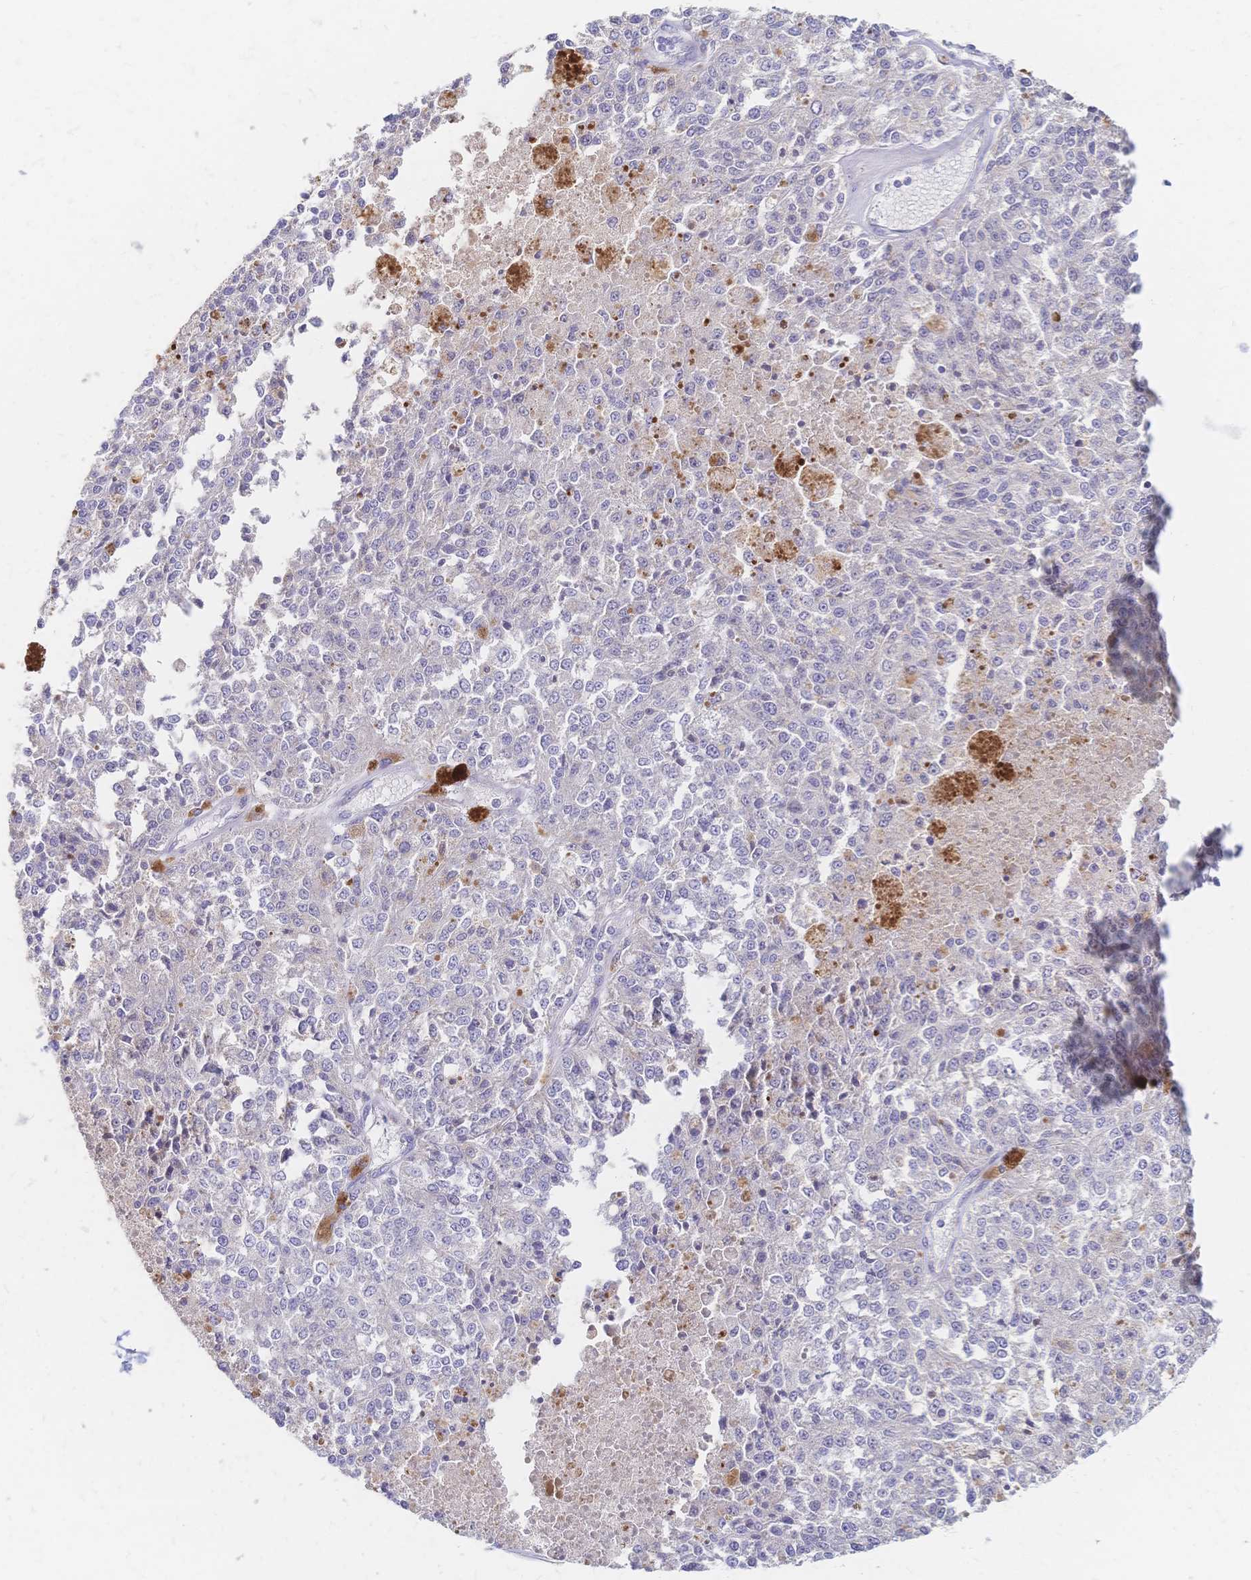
{"staining": {"intensity": "negative", "quantity": "none", "location": "none"}, "tissue": "melanoma", "cell_type": "Tumor cells", "image_type": "cancer", "snomed": [{"axis": "morphology", "description": "Malignant melanoma, Metastatic site"}, {"axis": "topography", "description": "Lymph node"}], "caption": "Image shows no protein positivity in tumor cells of malignant melanoma (metastatic site) tissue.", "gene": "VWC2L", "patient": {"sex": "female", "age": 64}}